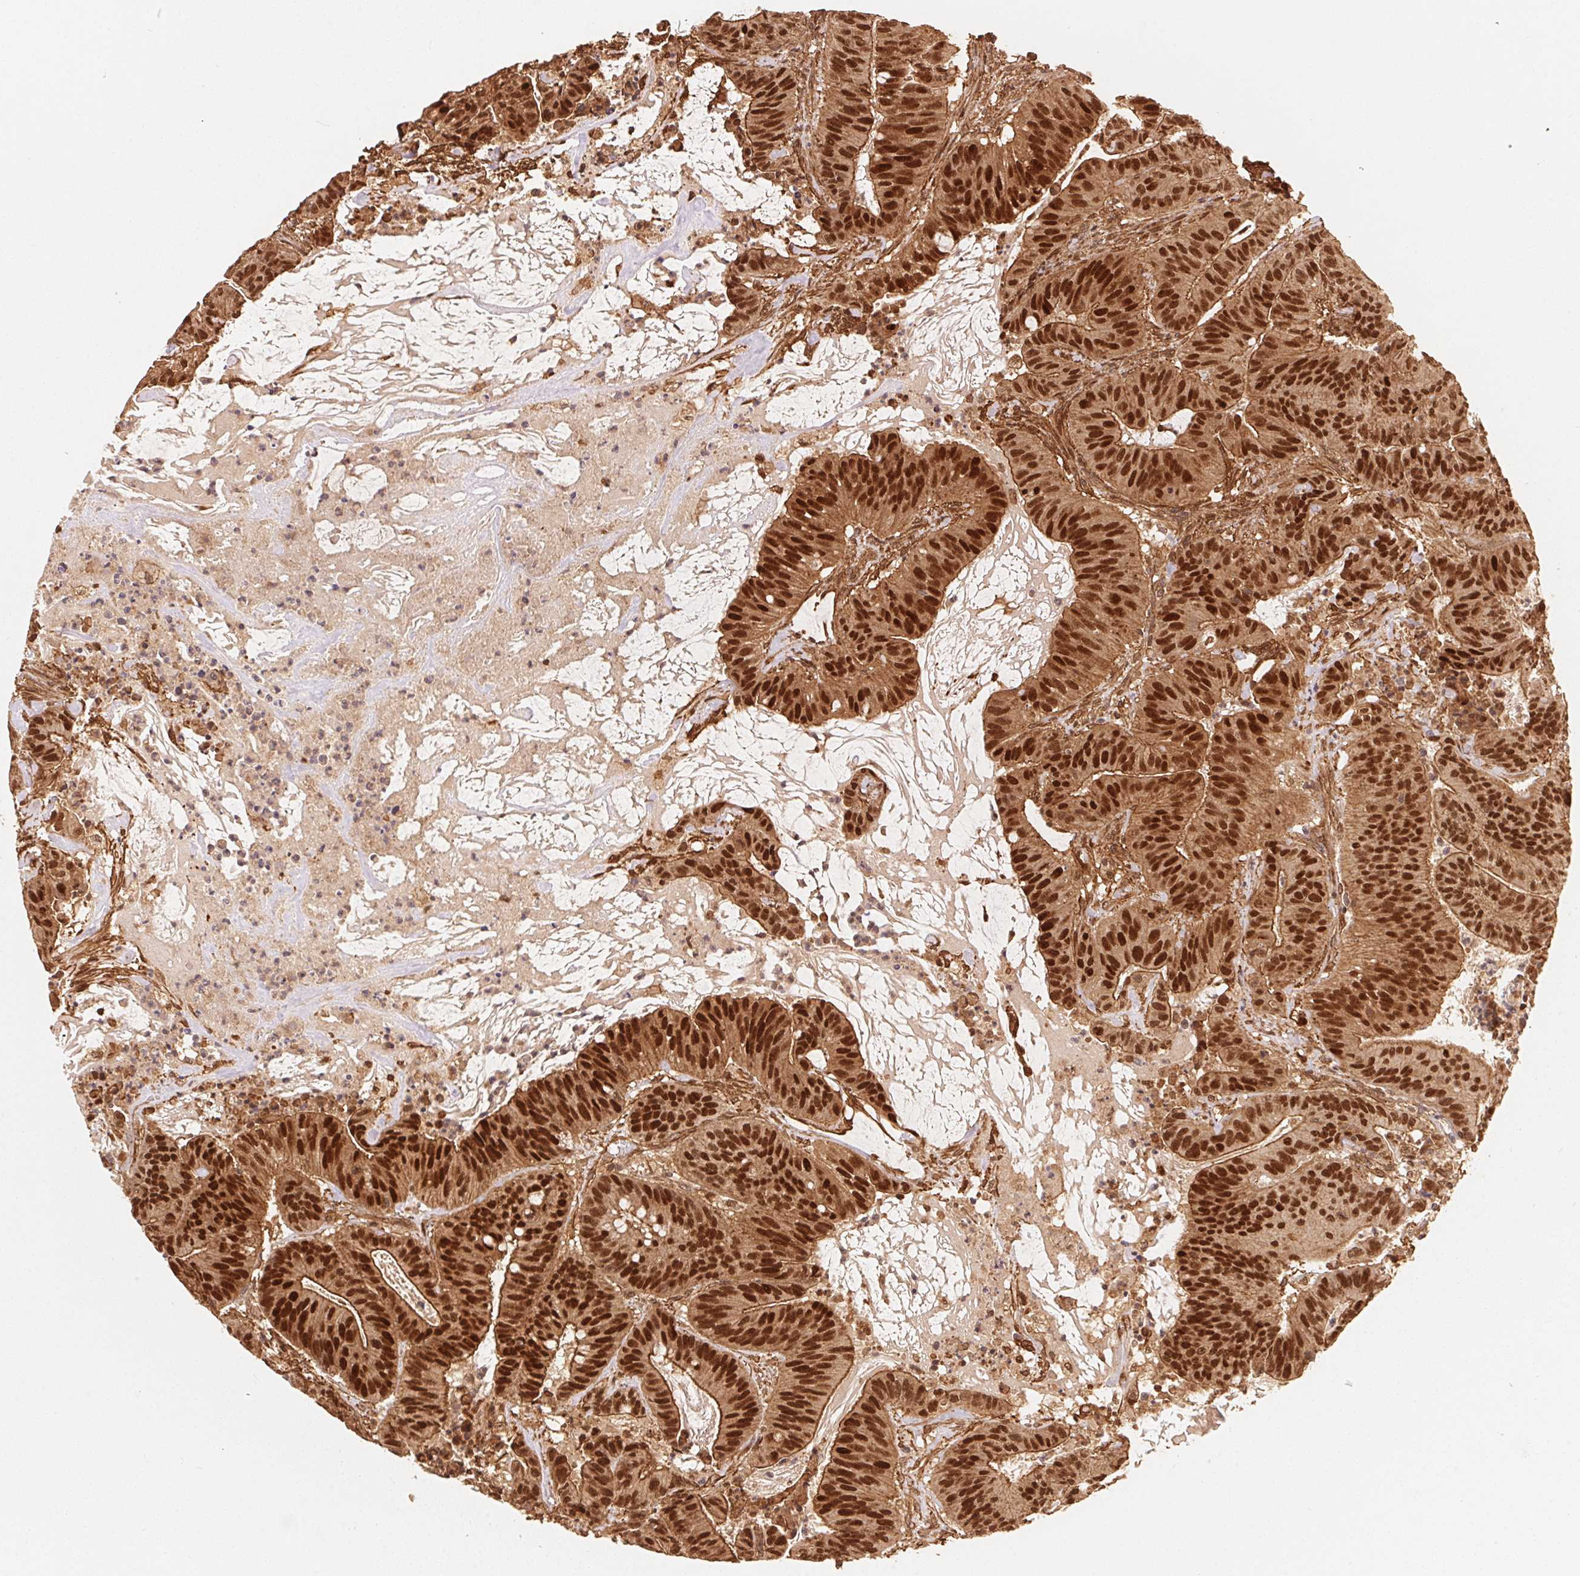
{"staining": {"intensity": "strong", "quantity": ">75%", "location": "cytoplasmic/membranous,nuclear"}, "tissue": "colorectal cancer", "cell_type": "Tumor cells", "image_type": "cancer", "snomed": [{"axis": "morphology", "description": "Adenocarcinoma, NOS"}, {"axis": "topography", "description": "Colon"}], "caption": "IHC histopathology image of neoplastic tissue: colorectal adenocarcinoma stained using IHC shows high levels of strong protein expression localized specifically in the cytoplasmic/membranous and nuclear of tumor cells, appearing as a cytoplasmic/membranous and nuclear brown color.", "gene": "TNIP2", "patient": {"sex": "male", "age": 33}}